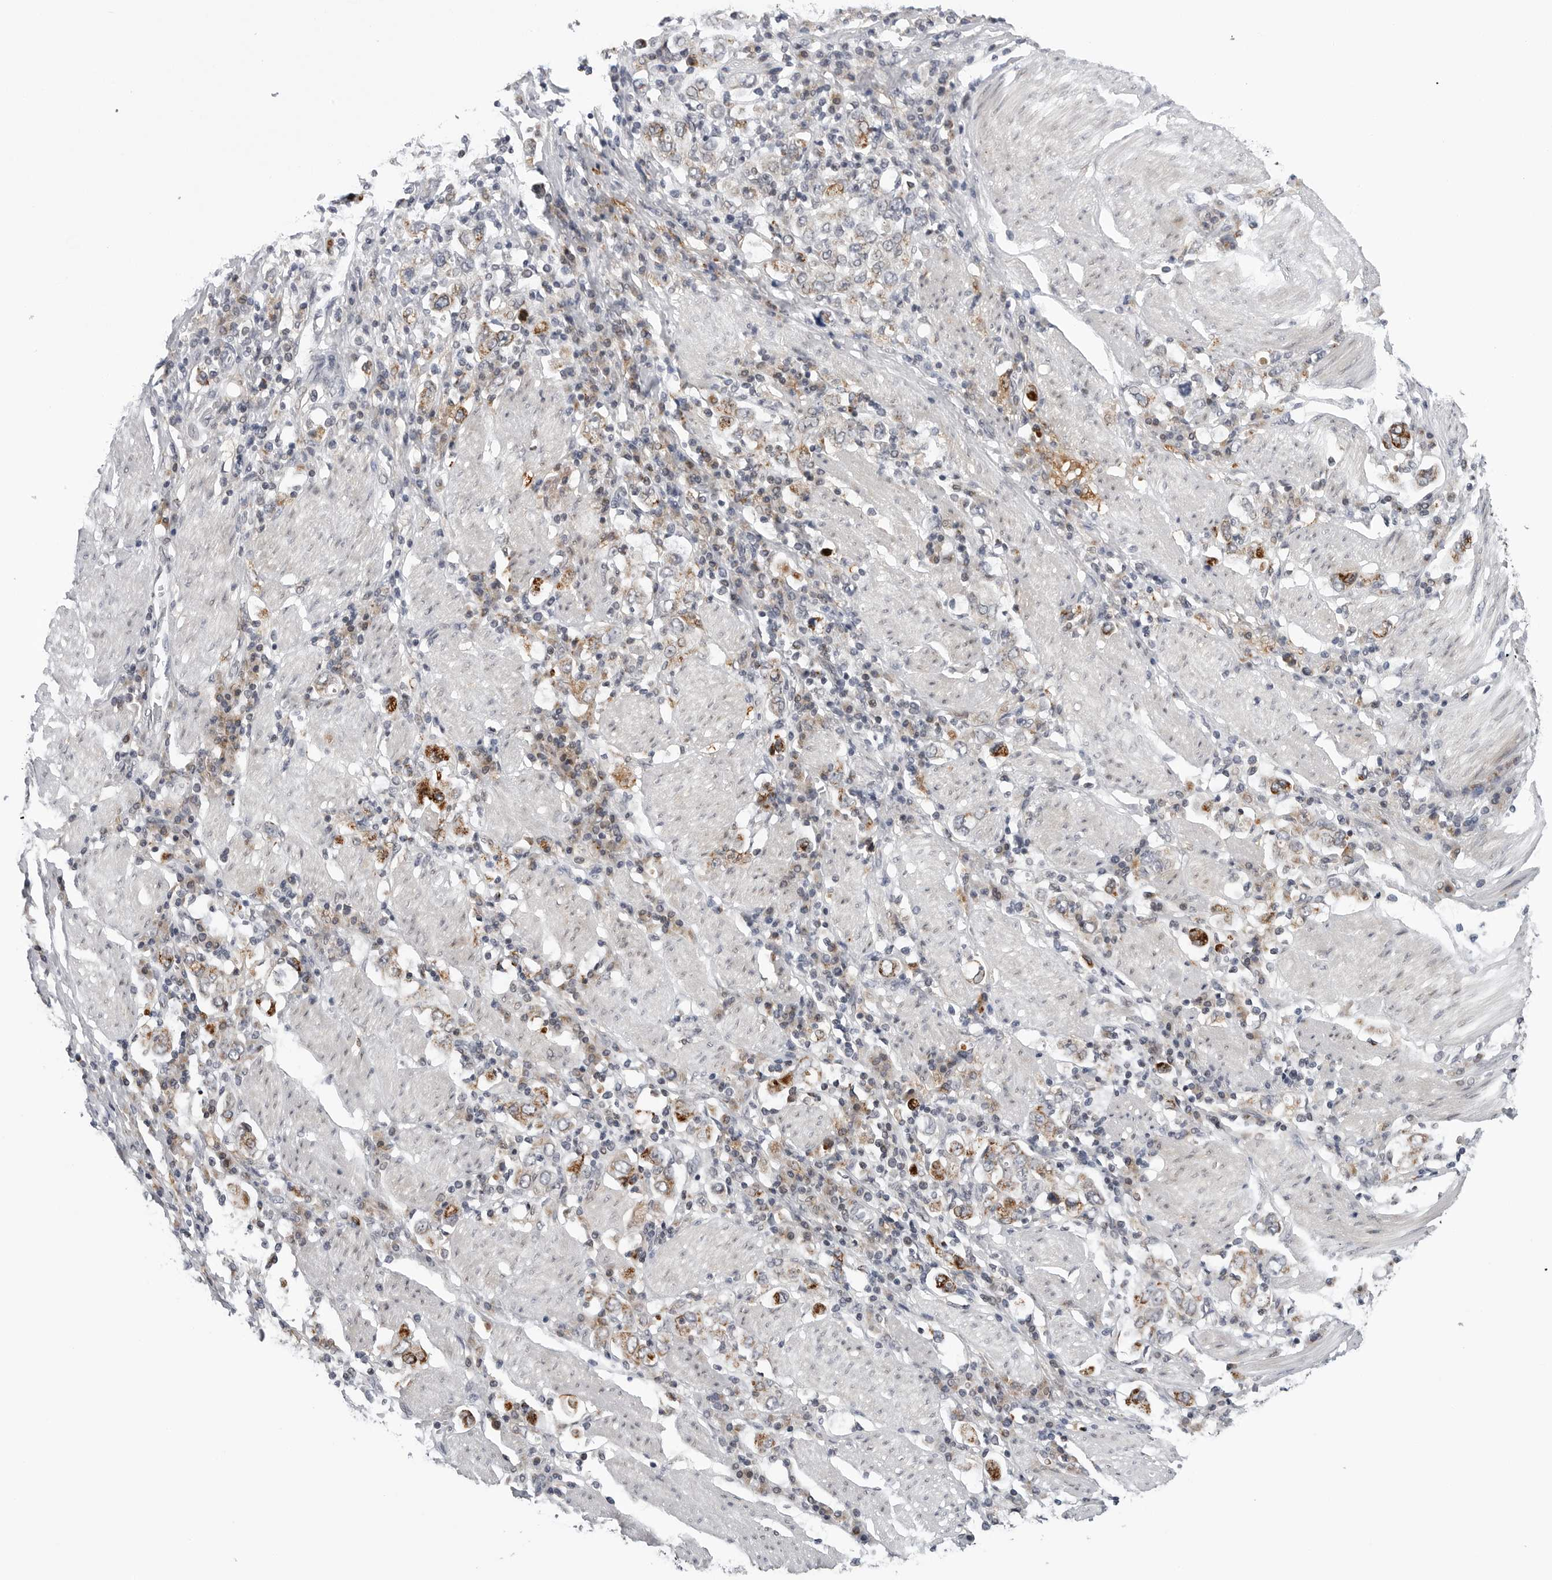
{"staining": {"intensity": "moderate", "quantity": "25%-75%", "location": "cytoplasmic/membranous"}, "tissue": "stomach cancer", "cell_type": "Tumor cells", "image_type": "cancer", "snomed": [{"axis": "morphology", "description": "Adenocarcinoma, NOS"}, {"axis": "topography", "description": "Stomach, upper"}], "caption": "Adenocarcinoma (stomach) stained with DAB (3,3'-diaminobenzidine) IHC demonstrates medium levels of moderate cytoplasmic/membranous staining in about 25%-75% of tumor cells. (IHC, brightfield microscopy, high magnification).", "gene": "CDK20", "patient": {"sex": "male", "age": 62}}